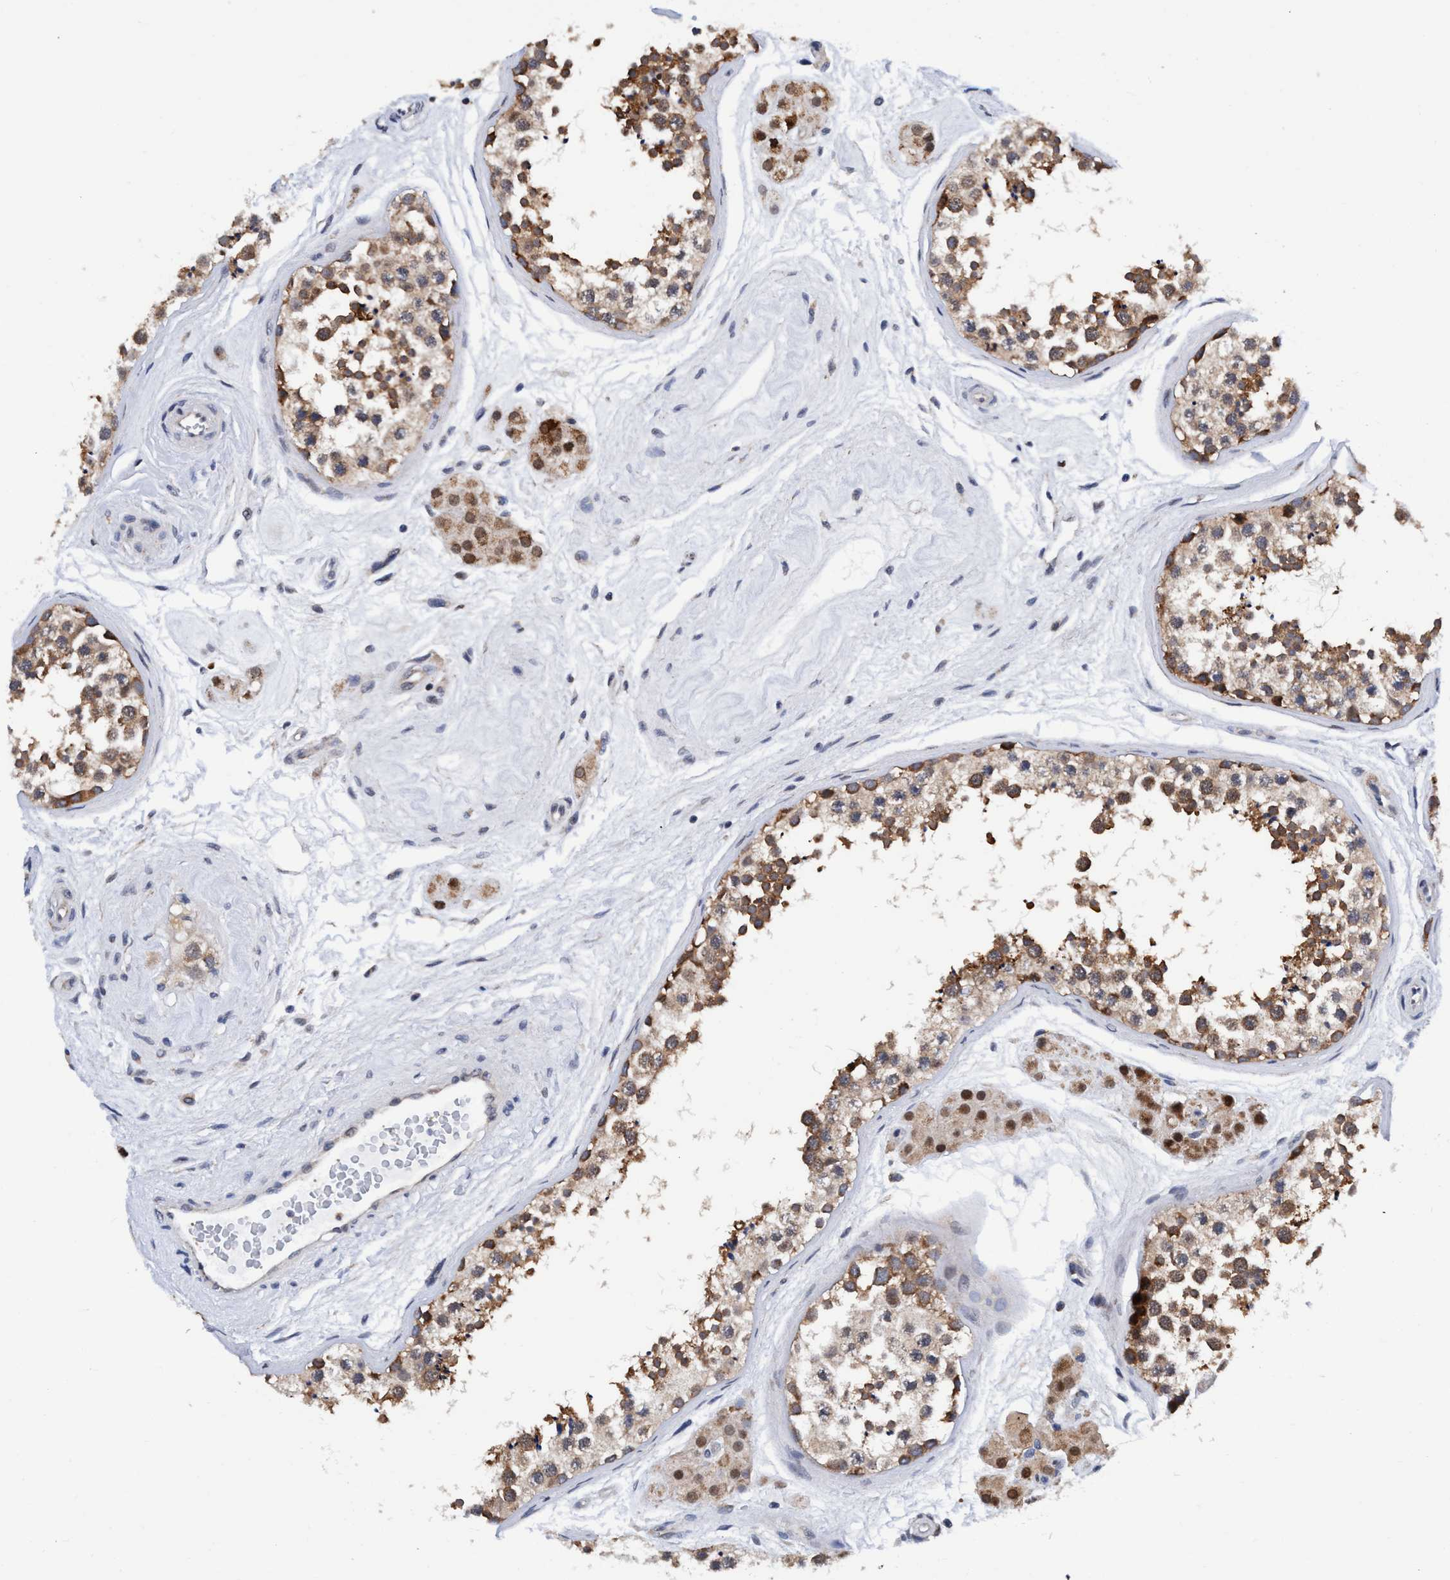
{"staining": {"intensity": "moderate", "quantity": ">75%", "location": "cytoplasmic/membranous"}, "tissue": "testis", "cell_type": "Cells in seminiferous ducts", "image_type": "normal", "snomed": [{"axis": "morphology", "description": "Normal tissue, NOS"}, {"axis": "topography", "description": "Testis"}], "caption": "The histopathology image displays immunohistochemical staining of unremarkable testis. There is moderate cytoplasmic/membranous expression is present in about >75% of cells in seminiferous ducts.", "gene": "AGAP2", "patient": {"sex": "male", "age": 56}}